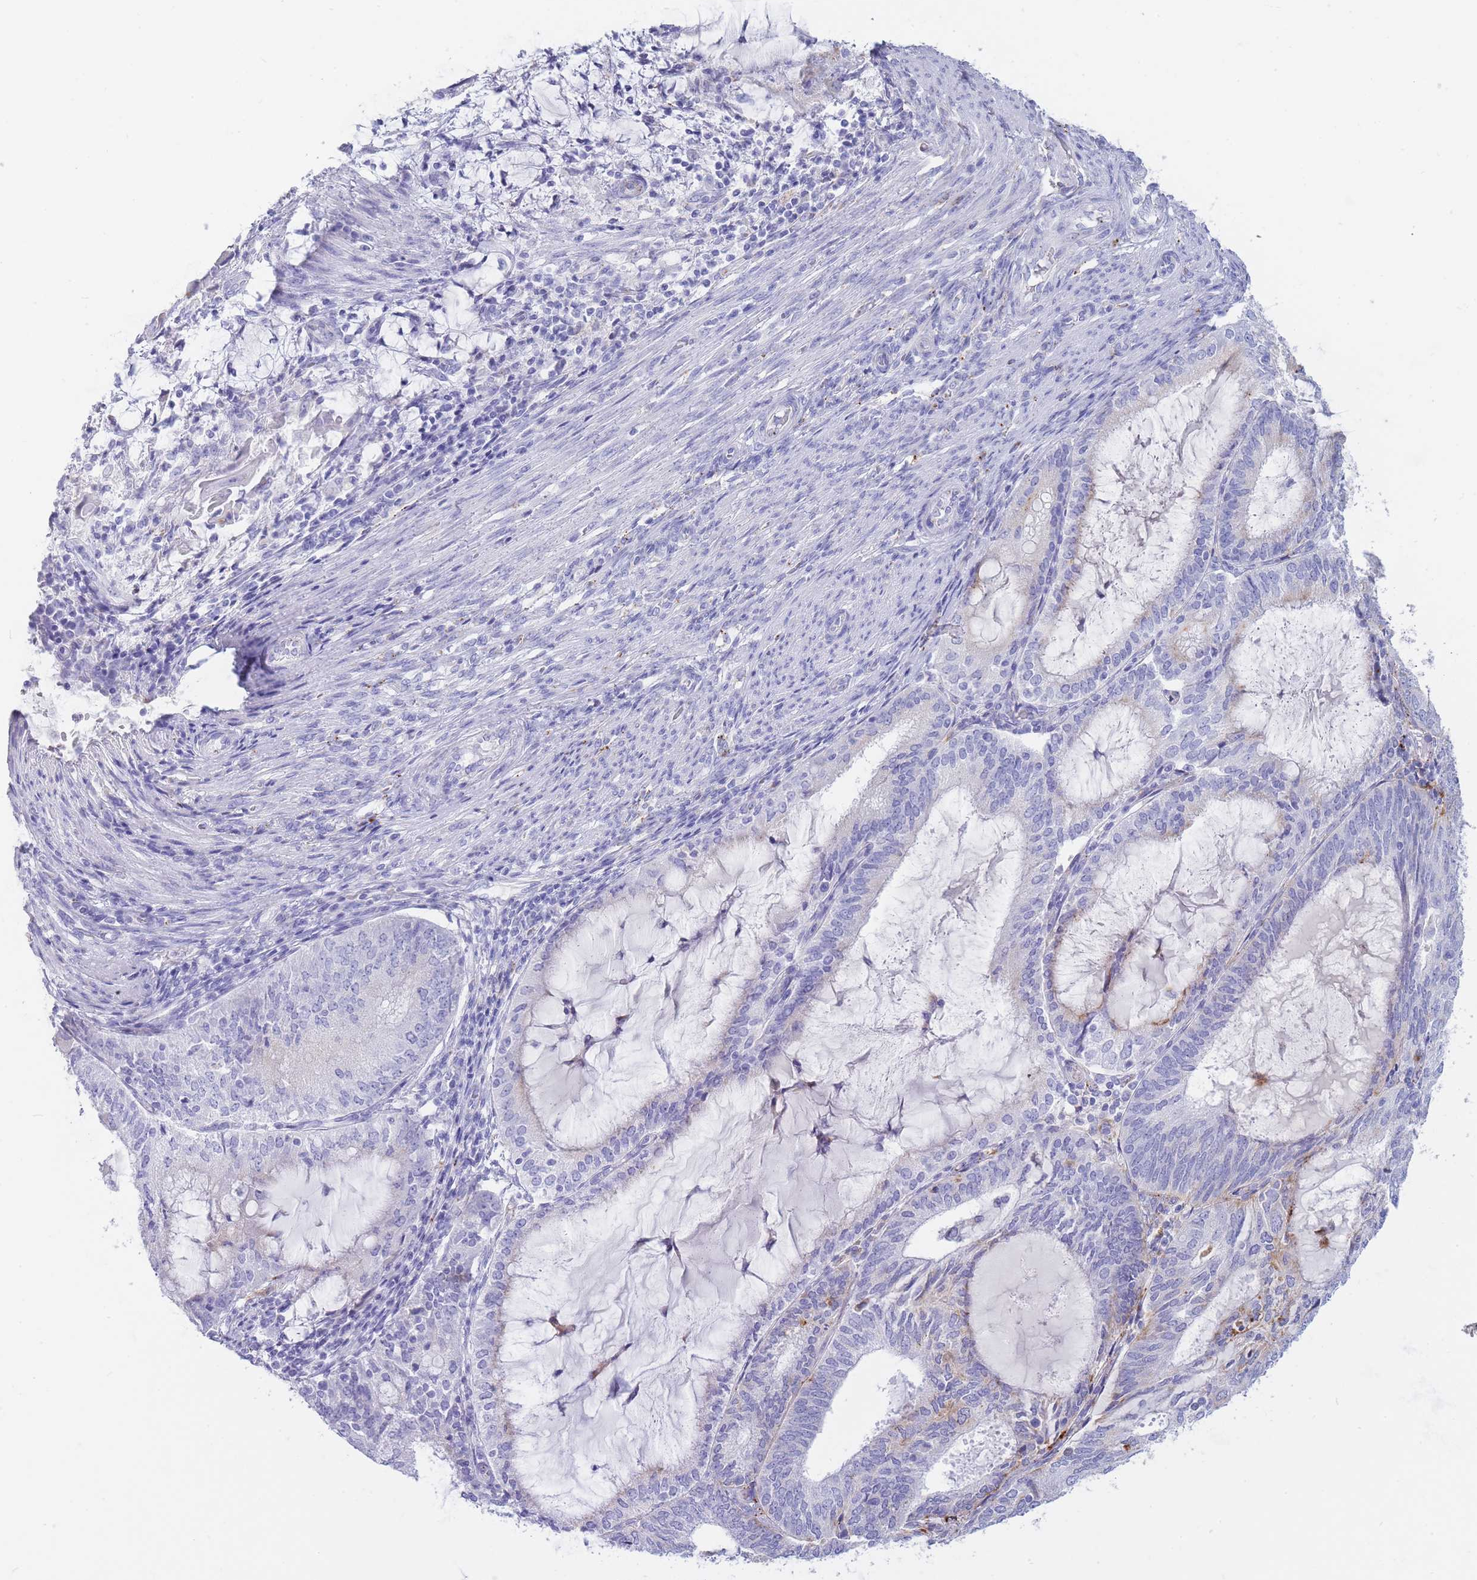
{"staining": {"intensity": "negative", "quantity": "none", "location": "none"}, "tissue": "endometrial cancer", "cell_type": "Tumor cells", "image_type": "cancer", "snomed": [{"axis": "morphology", "description": "Adenocarcinoma, NOS"}, {"axis": "topography", "description": "Endometrium"}], "caption": "The micrograph reveals no staining of tumor cells in endometrial cancer.", "gene": "GAA", "patient": {"sex": "female", "age": 81}}